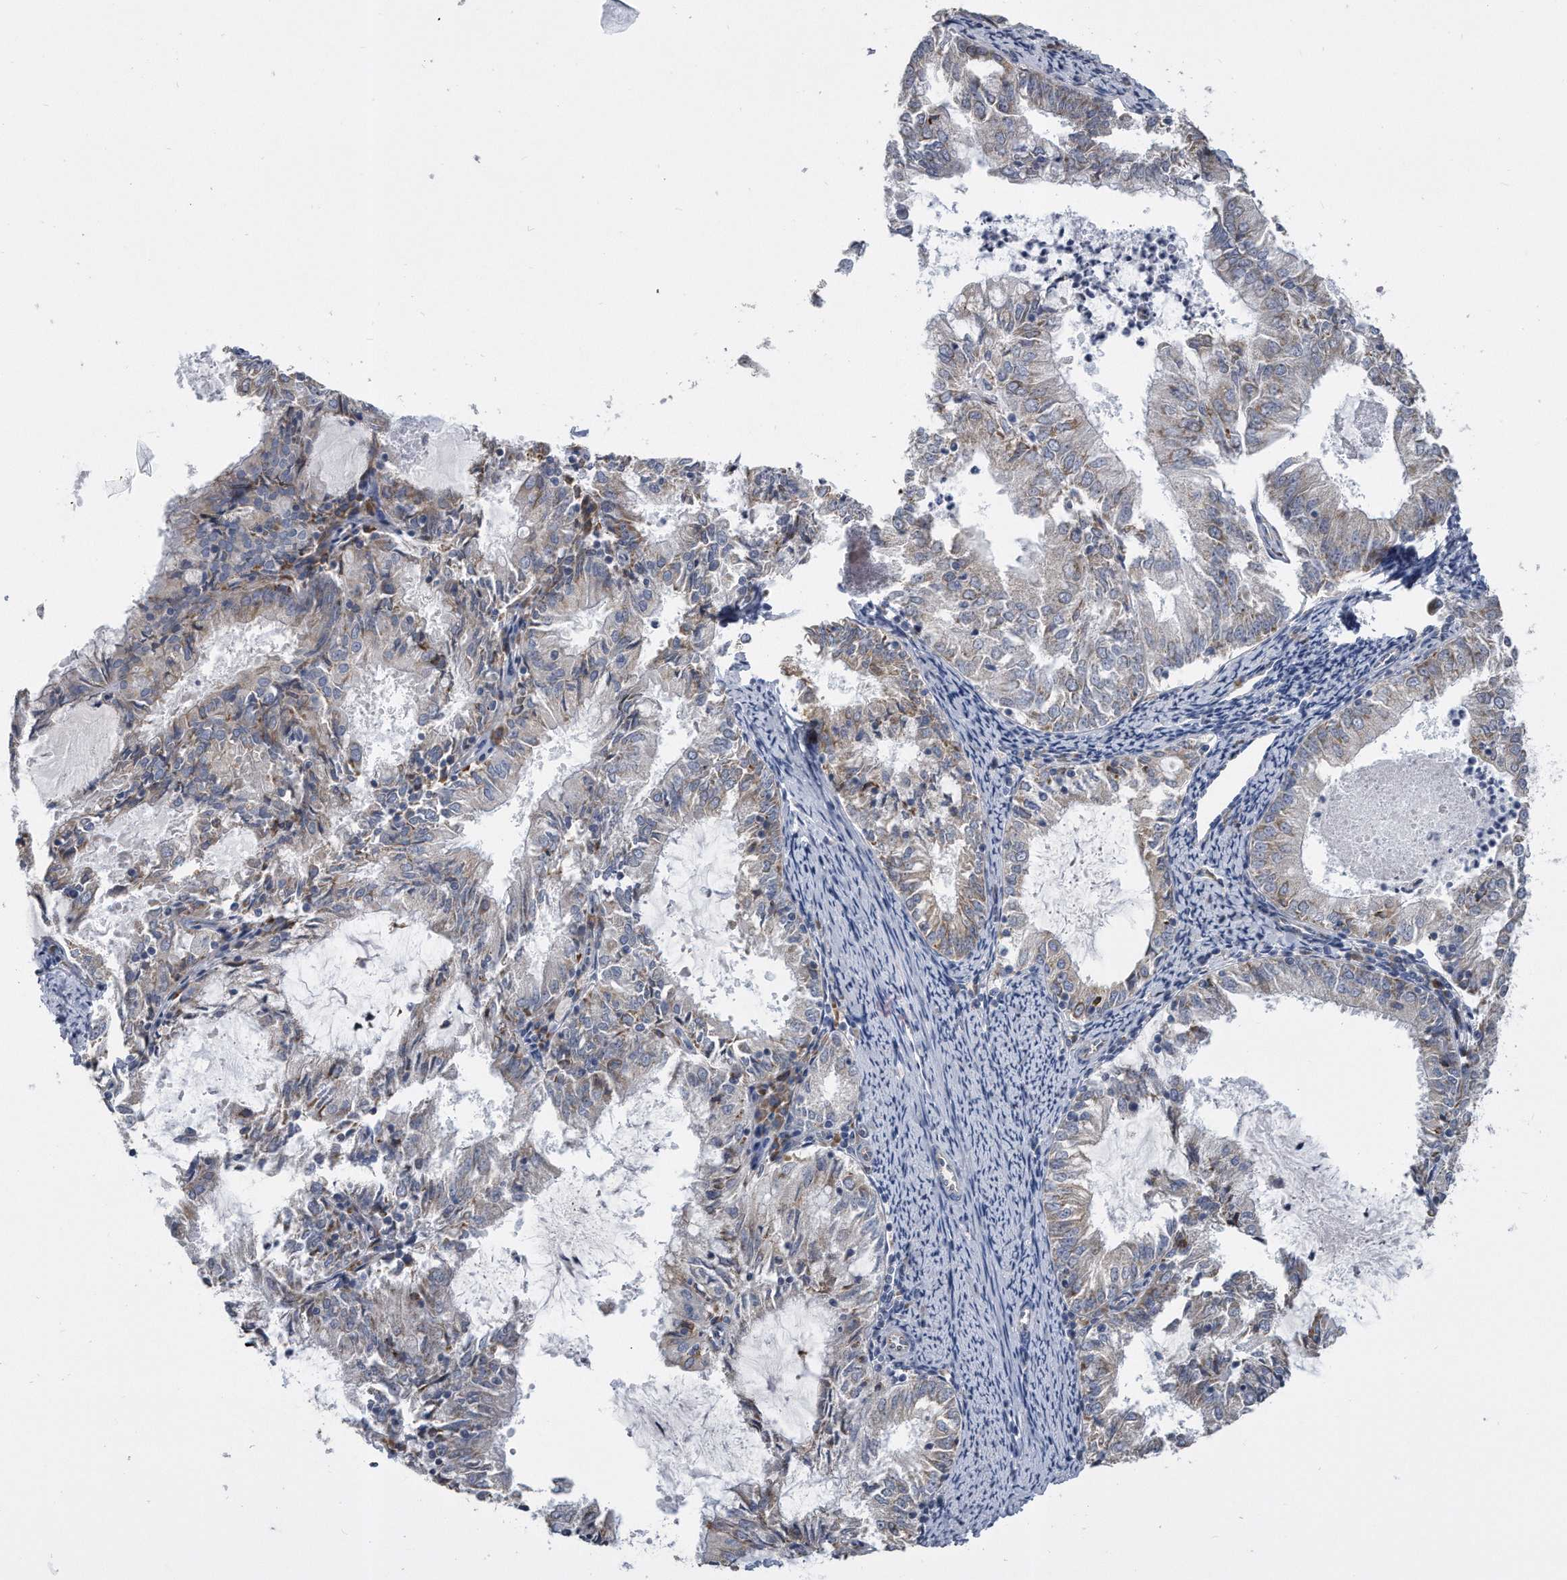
{"staining": {"intensity": "weak", "quantity": "<25%", "location": "cytoplasmic/membranous"}, "tissue": "endometrial cancer", "cell_type": "Tumor cells", "image_type": "cancer", "snomed": [{"axis": "morphology", "description": "Adenocarcinoma, NOS"}, {"axis": "topography", "description": "Endometrium"}], "caption": "Tumor cells are negative for protein expression in human endometrial cancer (adenocarcinoma).", "gene": "CCDC47", "patient": {"sex": "female", "age": 57}}